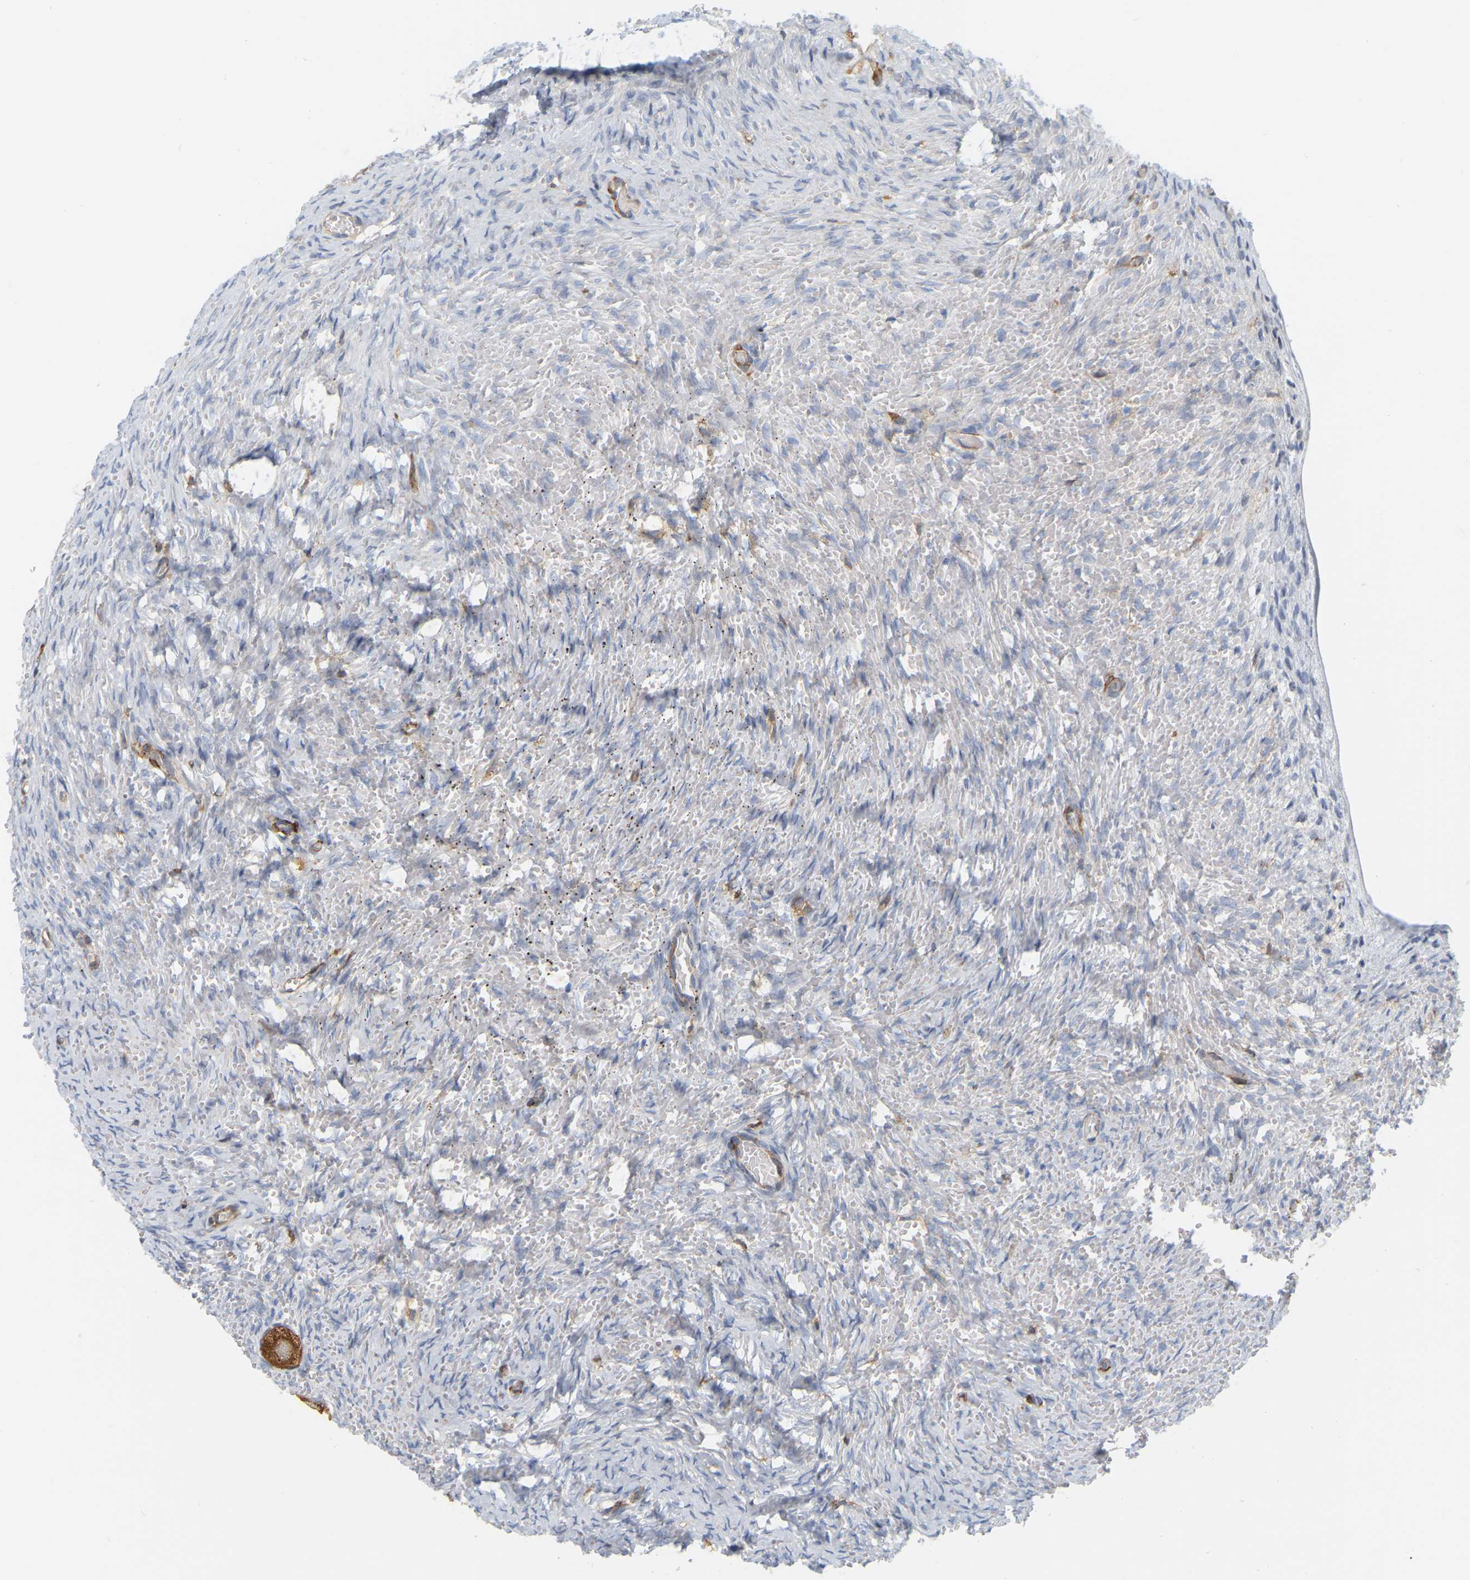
{"staining": {"intensity": "strong", "quantity": ">75%", "location": "cytoplasmic/membranous"}, "tissue": "ovary", "cell_type": "Follicle cells", "image_type": "normal", "snomed": [{"axis": "morphology", "description": "Normal tissue, NOS"}, {"axis": "topography", "description": "Ovary"}], "caption": "A high amount of strong cytoplasmic/membranous staining is appreciated in approximately >75% of follicle cells in normal ovary.", "gene": "RAPH1", "patient": {"sex": "female", "age": 27}}